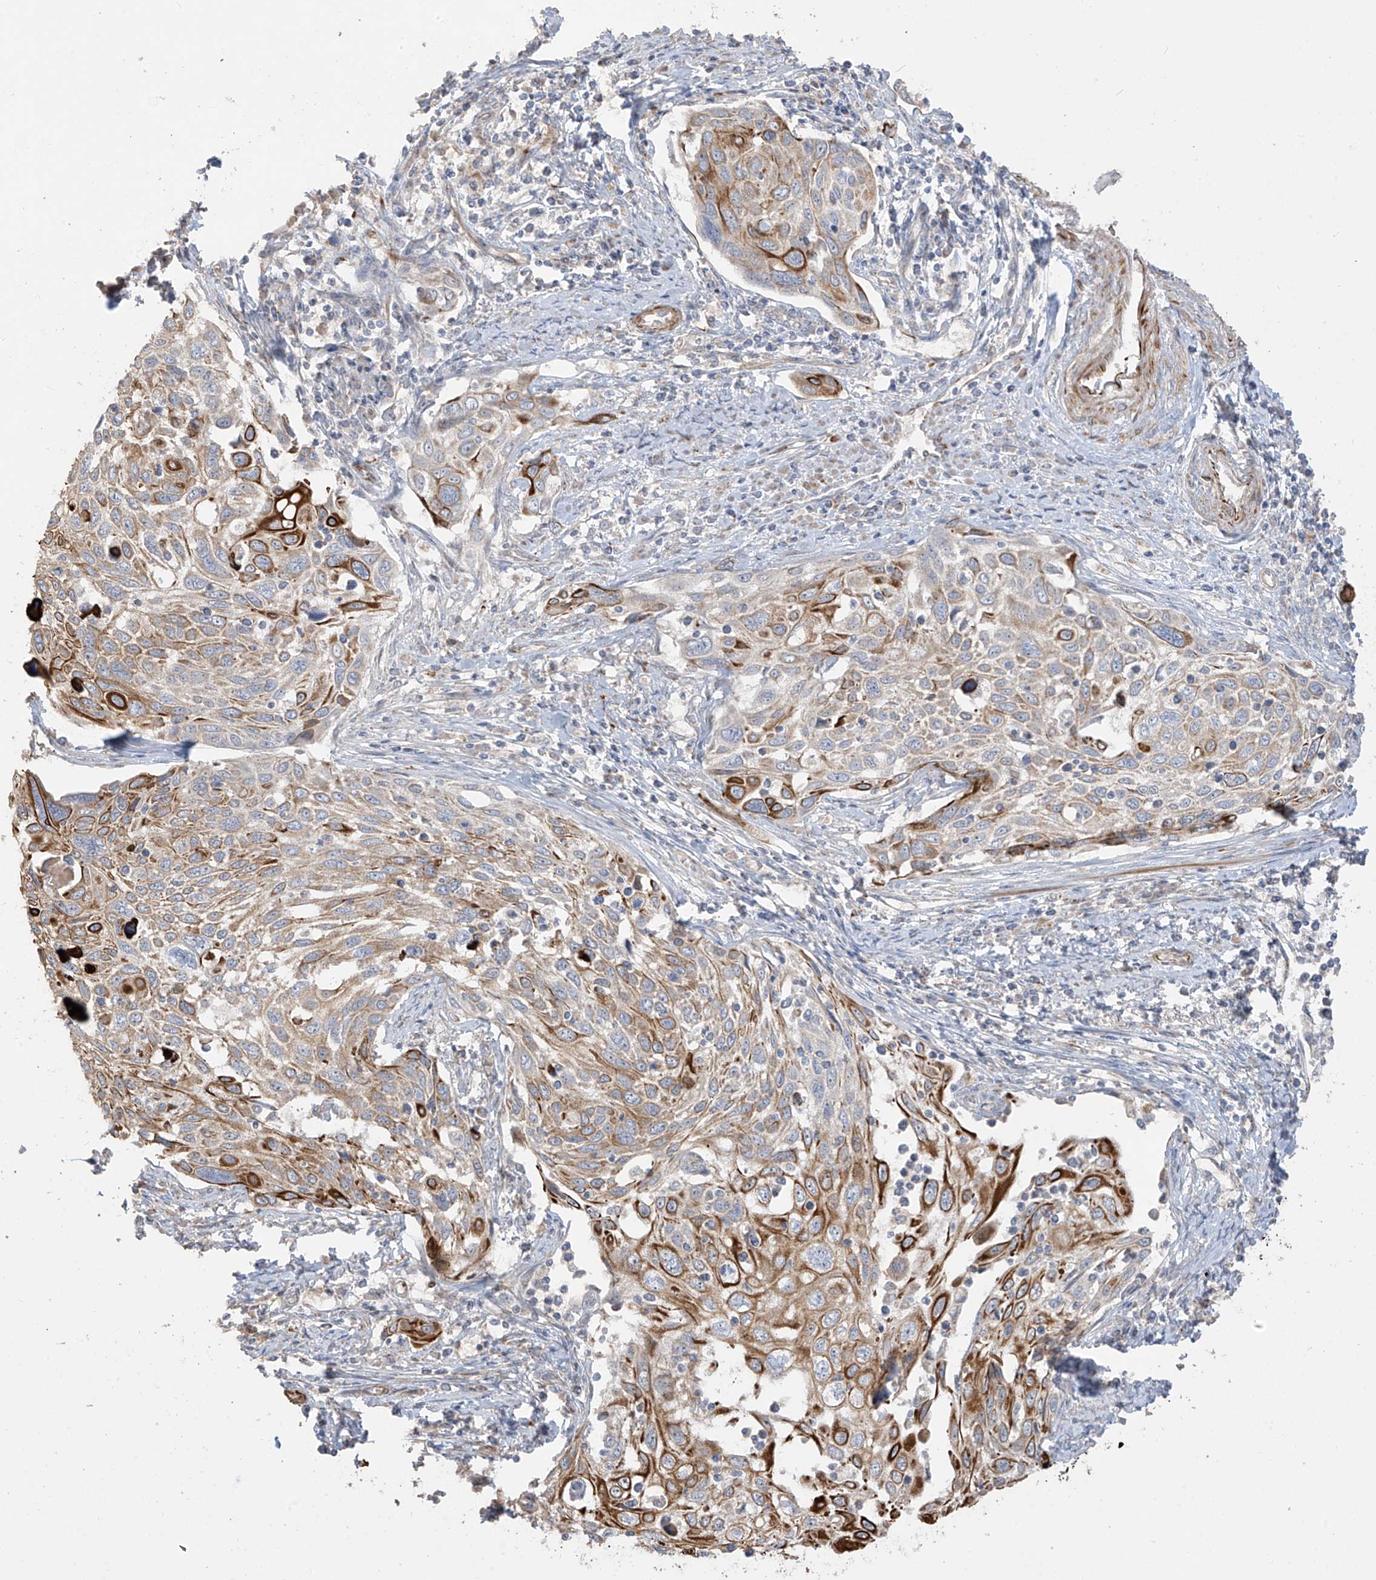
{"staining": {"intensity": "strong", "quantity": "<25%", "location": "cytoplasmic/membranous"}, "tissue": "cervical cancer", "cell_type": "Tumor cells", "image_type": "cancer", "snomed": [{"axis": "morphology", "description": "Squamous cell carcinoma, NOS"}, {"axis": "topography", "description": "Cervix"}], "caption": "Cervical squamous cell carcinoma tissue demonstrates strong cytoplasmic/membranous positivity in about <25% of tumor cells, visualized by immunohistochemistry.", "gene": "DCDC2", "patient": {"sex": "female", "age": 70}}